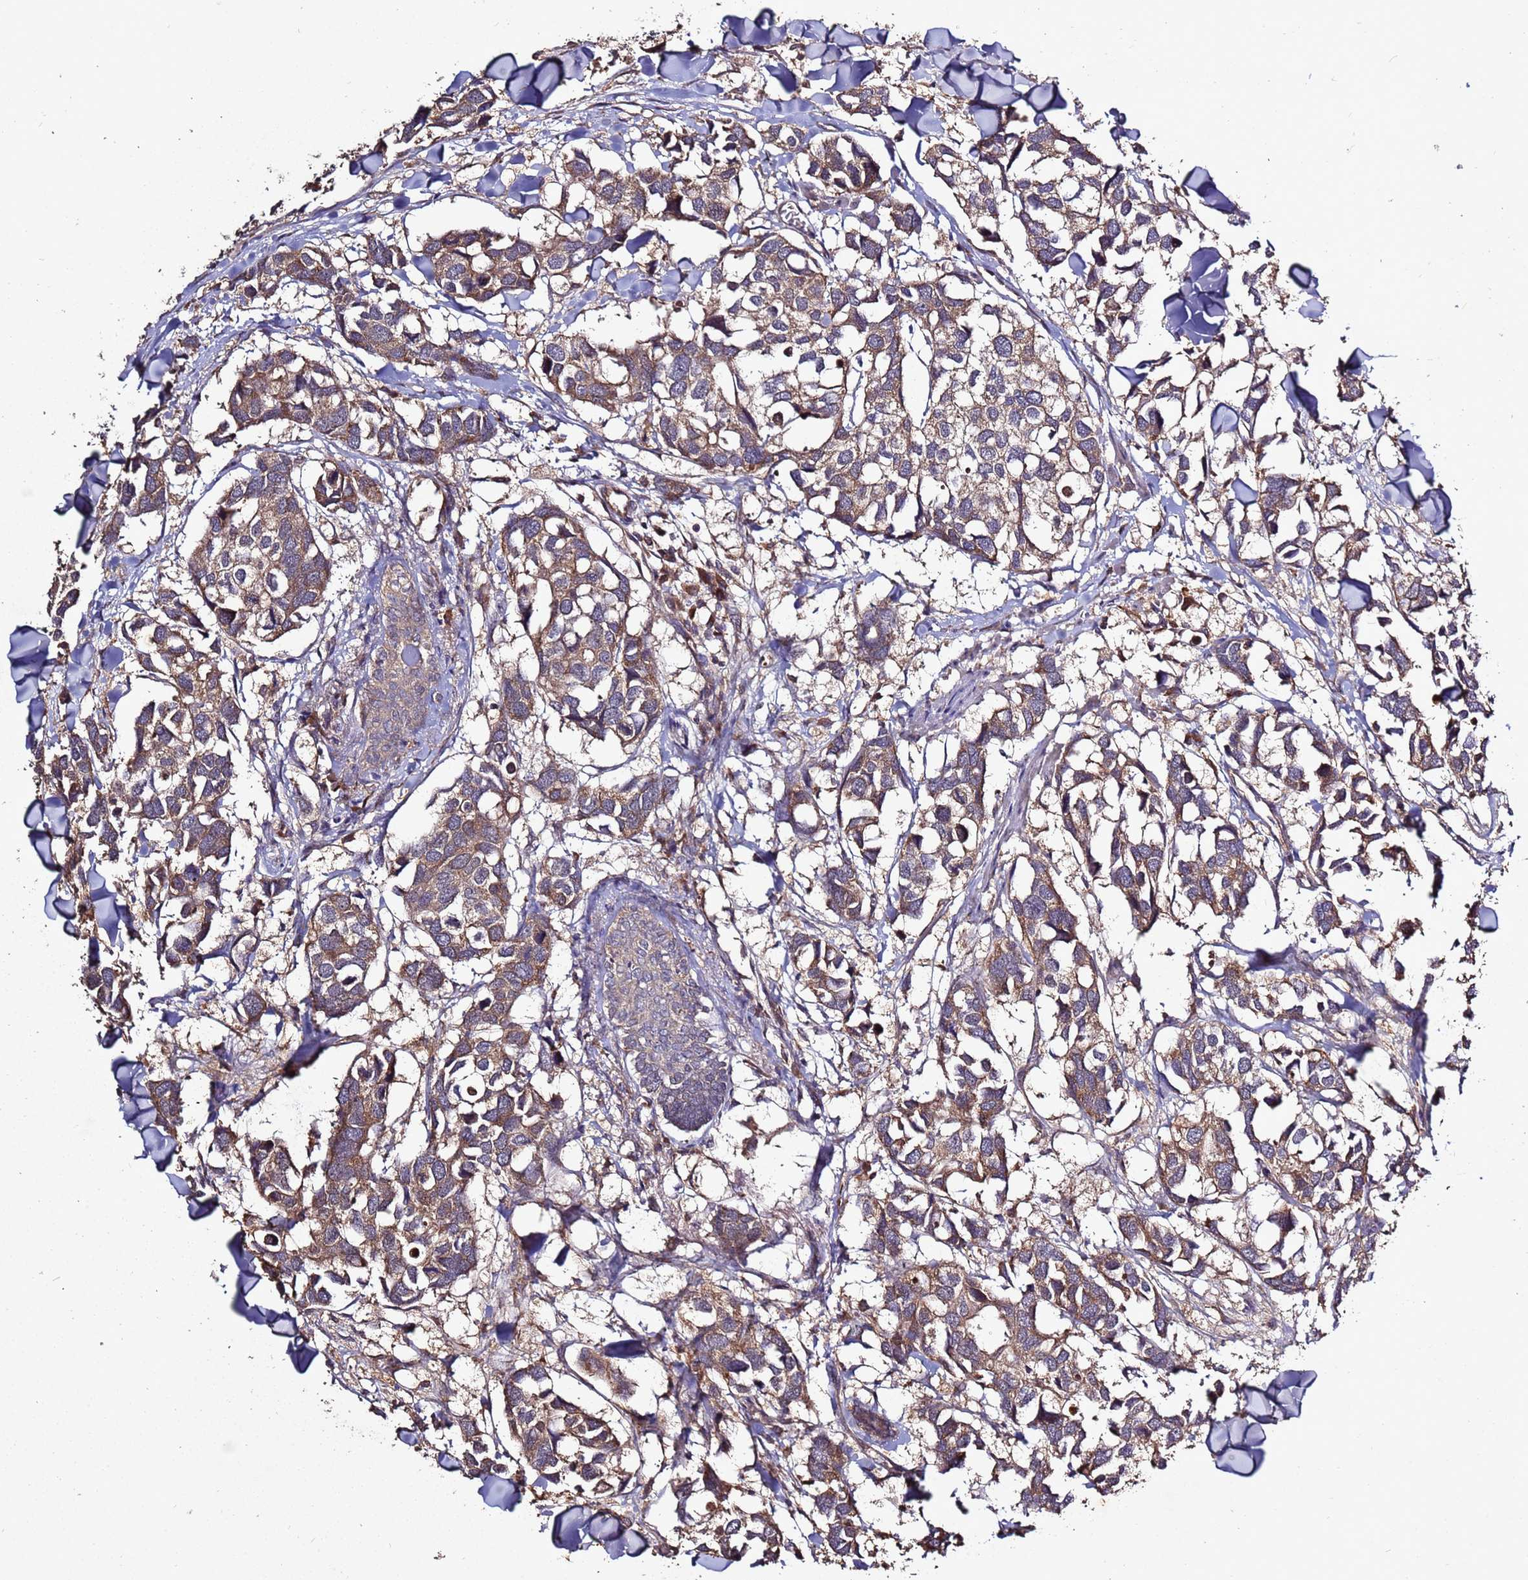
{"staining": {"intensity": "moderate", "quantity": ">75%", "location": "cytoplasmic/membranous"}, "tissue": "breast cancer", "cell_type": "Tumor cells", "image_type": "cancer", "snomed": [{"axis": "morphology", "description": "Duct carcinoma"}, {"axis": "topography", "description": "Breast"}], "caption": "Brown immunohistochemical staining in breast cancer exhibits moderate cytoplasmic/membranous staining in about >75% of tumor cells.", "gene": "RPS15A", "patient": {"sex": "female", "age": 83}}